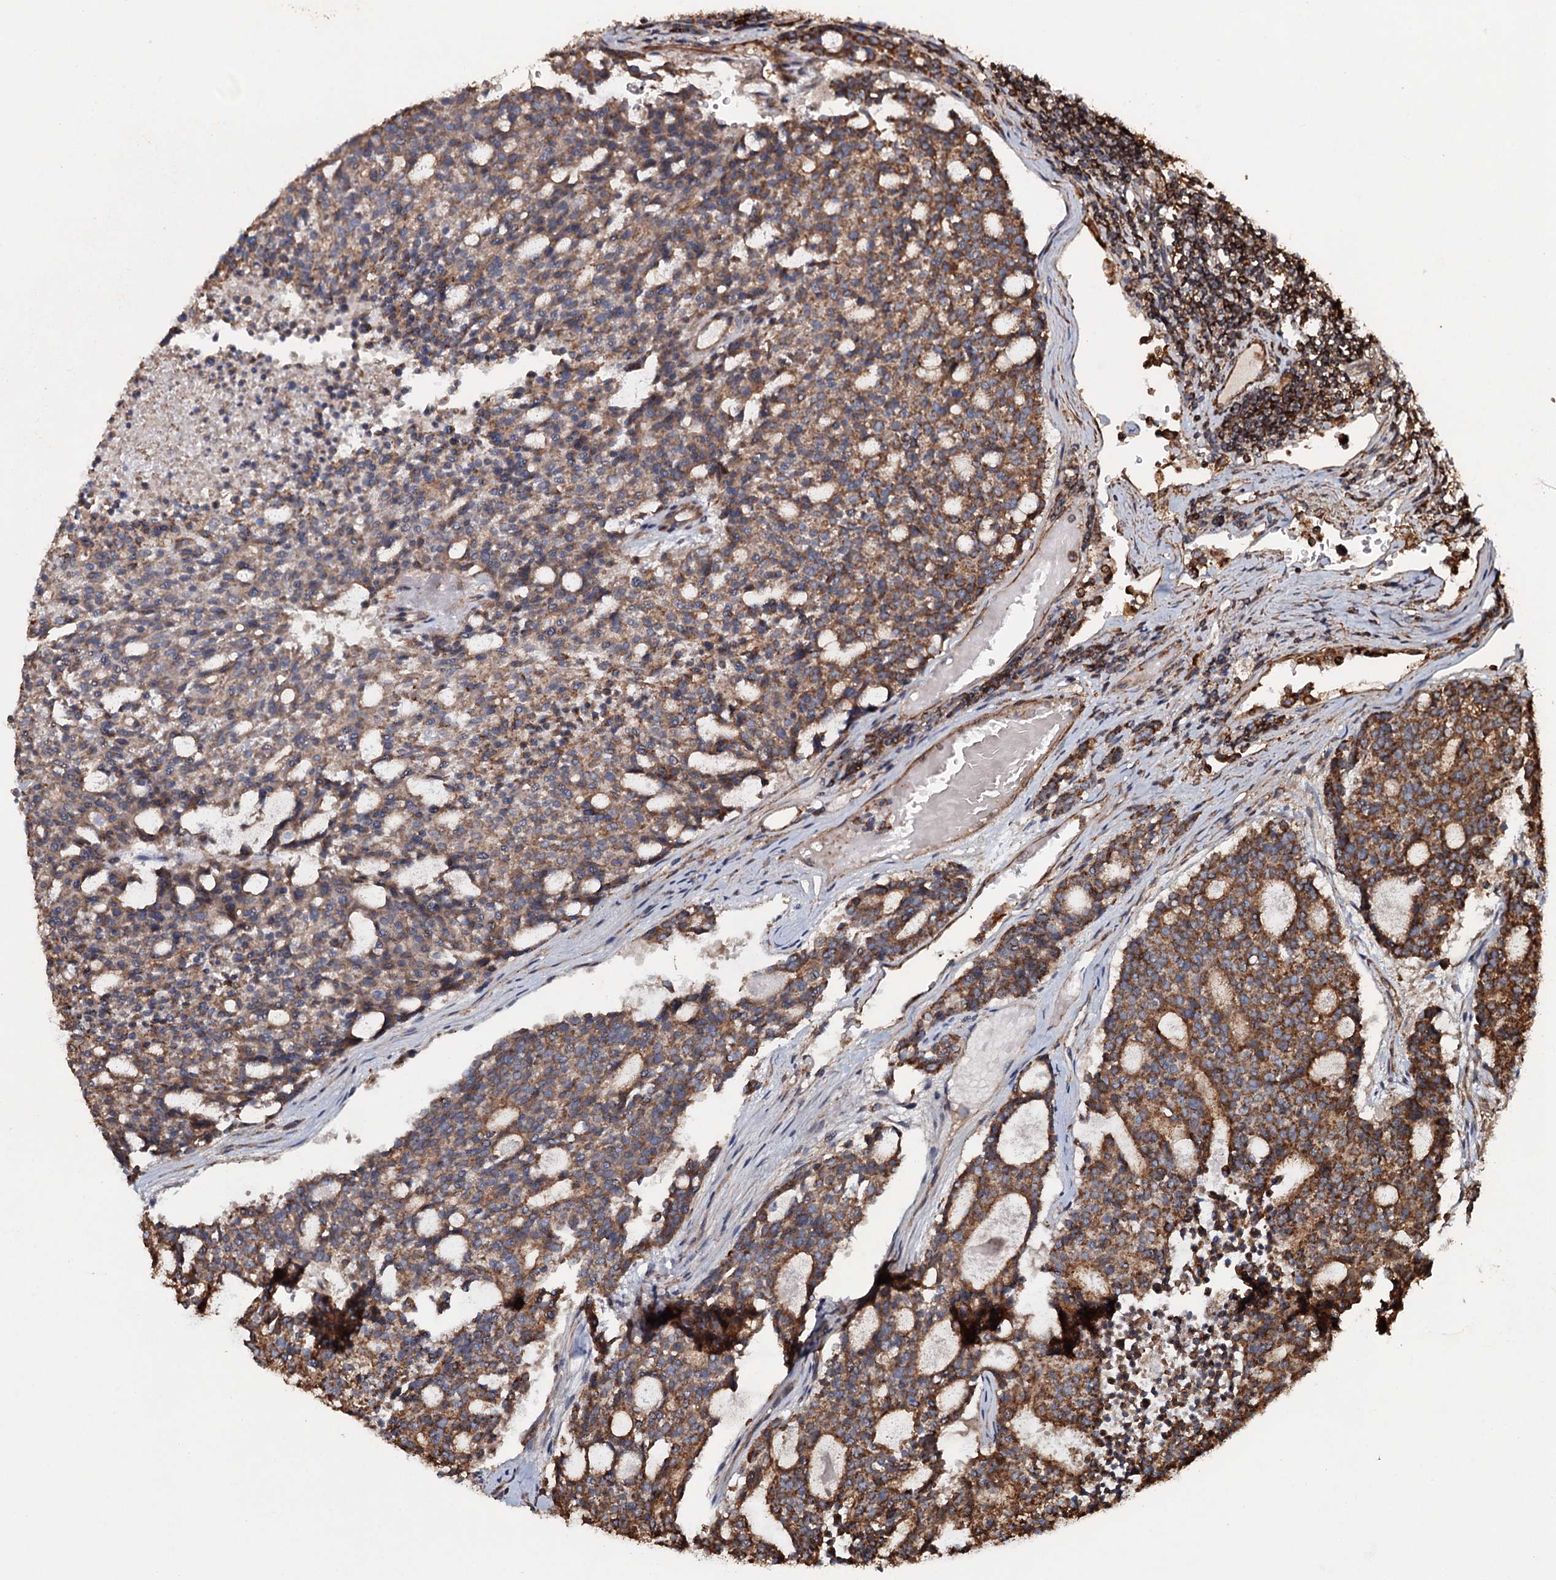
{"staining": {"intensity": "moderate", "quantity": ">75%", "location": "cytoplasmic/membranous"}, "tissue": "carcinoid", "cell_type": "Tumor cells", "image_type": "cancer", "snomed": [{"axis": "morphology", "description": "Carcinoid, malignant, NOS"}, {"axis": "topography", "description": "Pancreas"}], "caption": "A medium amount of moderate cytoplasmic/membranous staining is present in about >75% of tumor cells in carcinoid tissue.", "gene": "VWA8", "patient": {"sex": "female", "age": 54}}